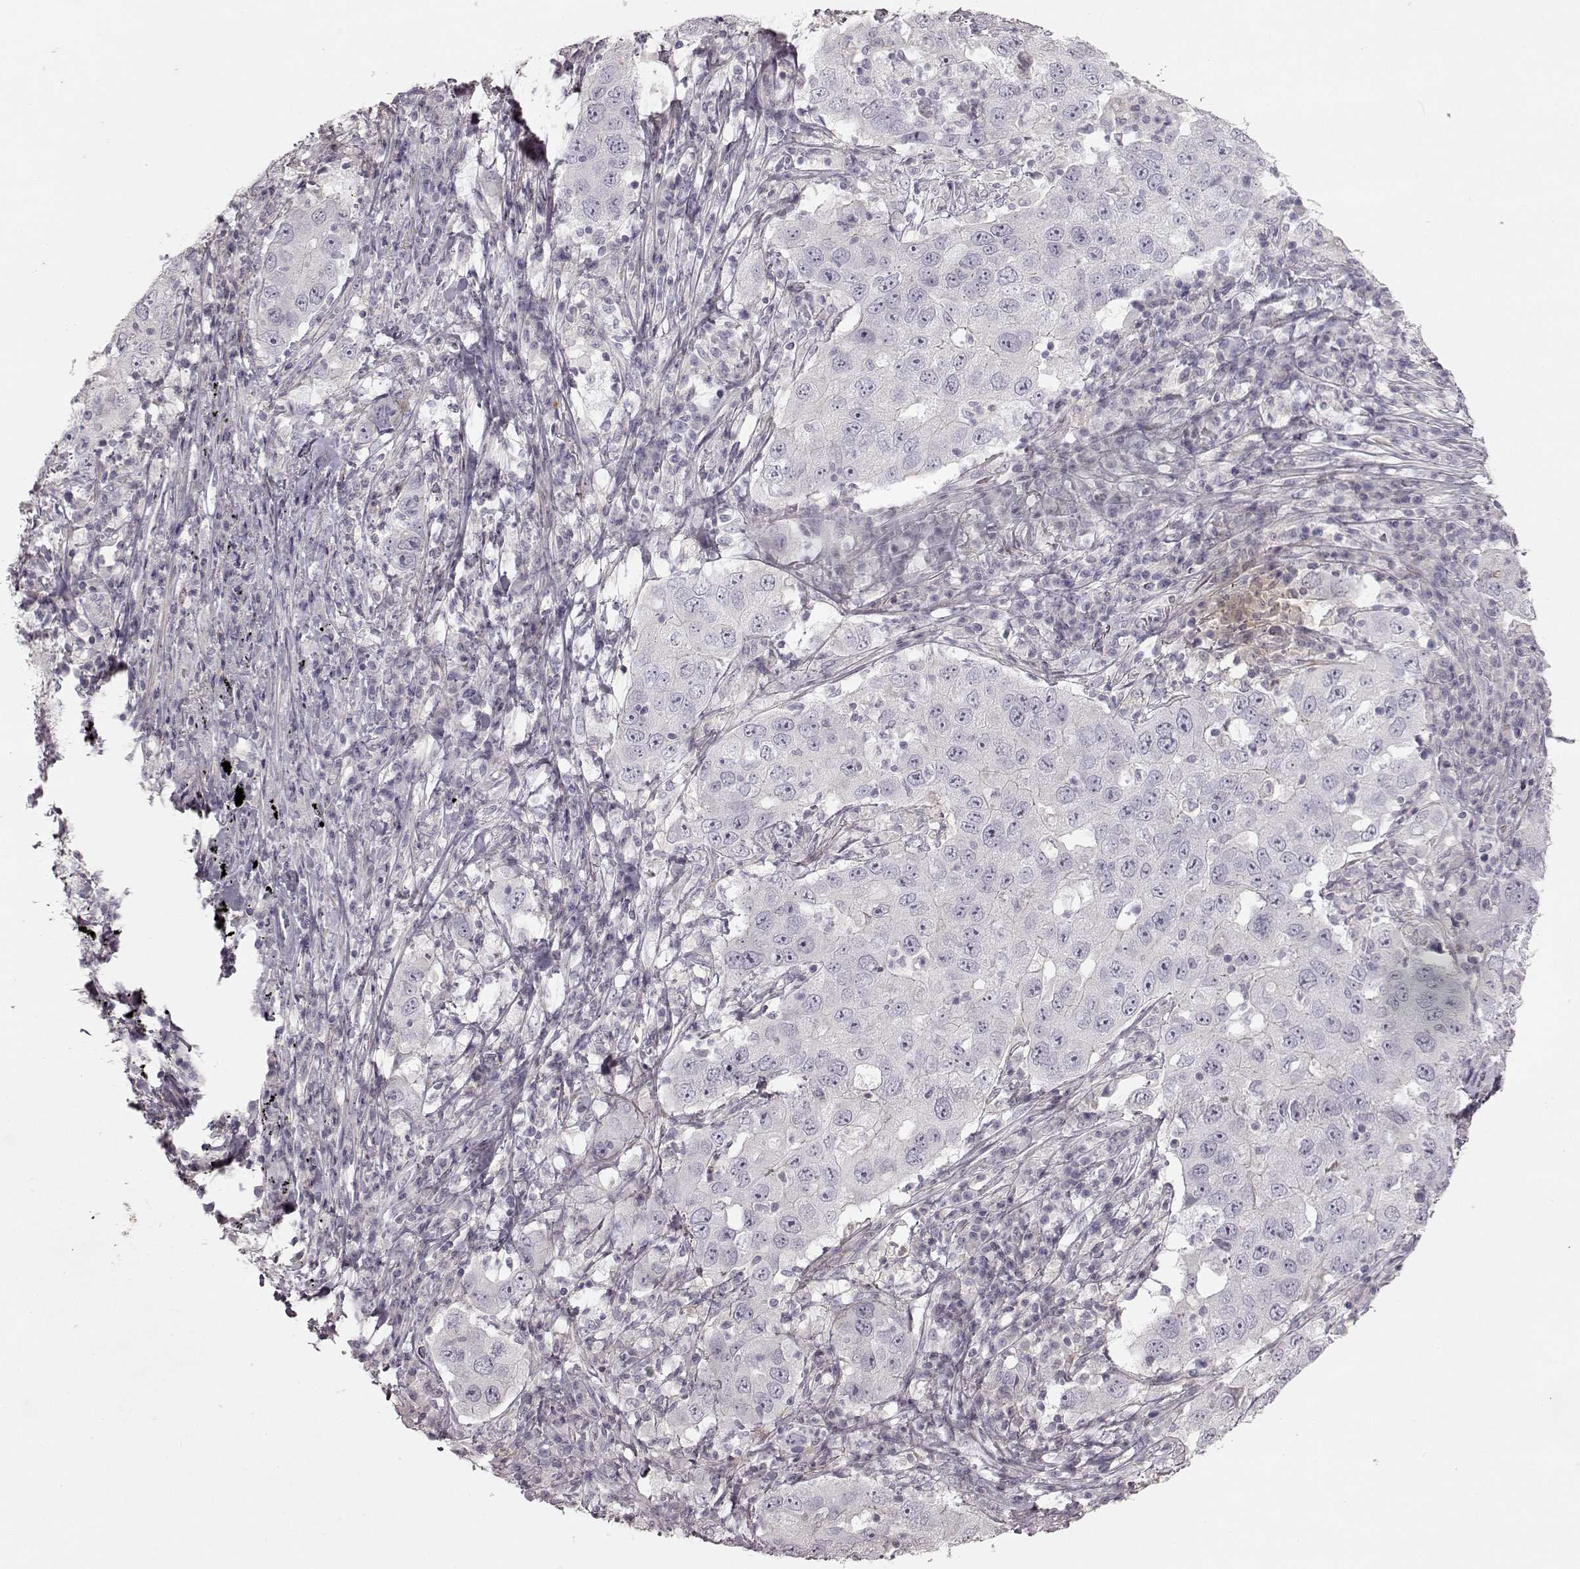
{"staining": {"intensity": "negative", "quantity": "none", "location": "none"}, "tissue": "lung cancer", "cell_type": "Tumor cells", "image_type": "cancer", "snomed": [{"axis": "morphology", "description": "Adenocarcinoma, NOS"}, {"axis": "topography", "description": "Lung"}], "caption": "Photomicrograph shows no protein expression in tumor cells of lung cancer tissue.", "gene": "PRLHR", "patient": {"sex": "male", "age": 73}}